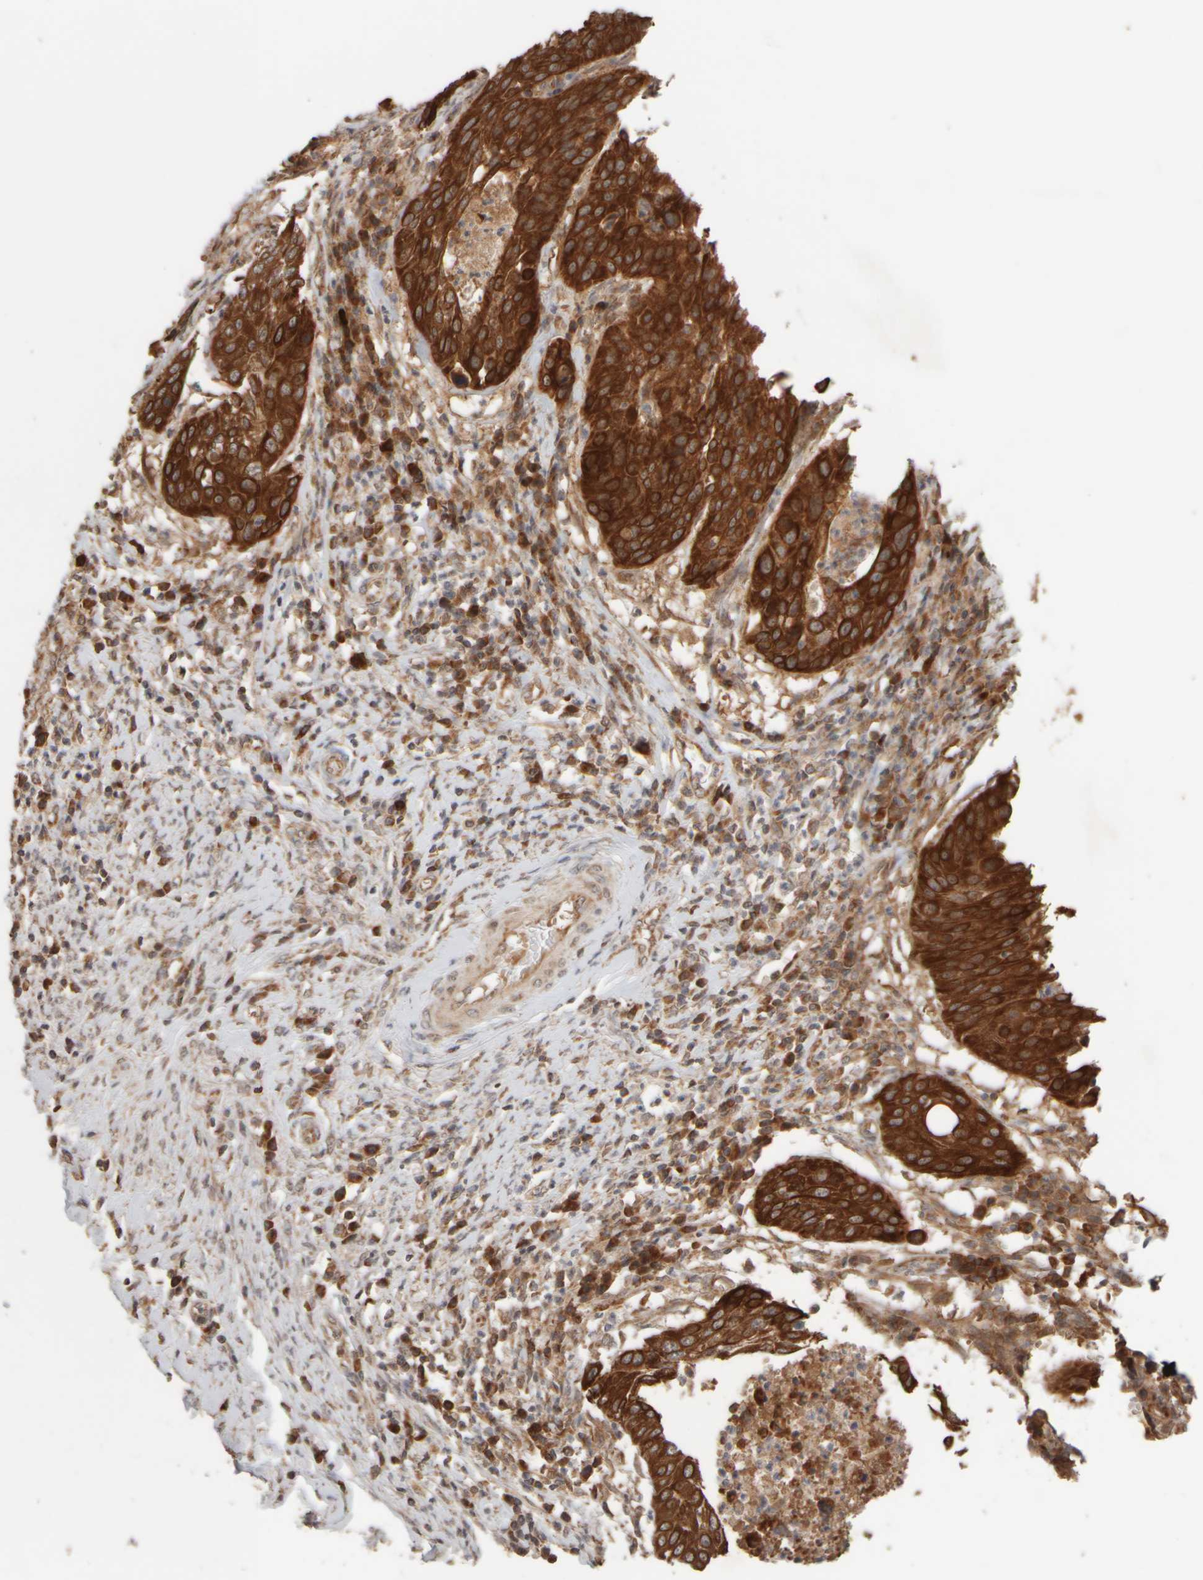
{"staining": {"intensity": "strong", "quantity": ">75%", "location": "cytoplasmic/membranous"}, "tissue": "cervical cancer", "cell_type": "Tumor cells", "image_type": "cancer", "snomed": [{"axis": "morphology", "description": "Normal tissue, NOS"}, {"axis": "morphology", "description": "Squamous cell carcinoma, NOS"}, {"axis": "topography", "description": "Cervix"}], "caption": "An image of cervical cancer (squamous cell carcinoma) stained for a protein displays strong cytoplasmic/membranous brown staining in tumor cells.", "gene": "EIF2B3", "patient": {"sex": "female", "age": 39}}